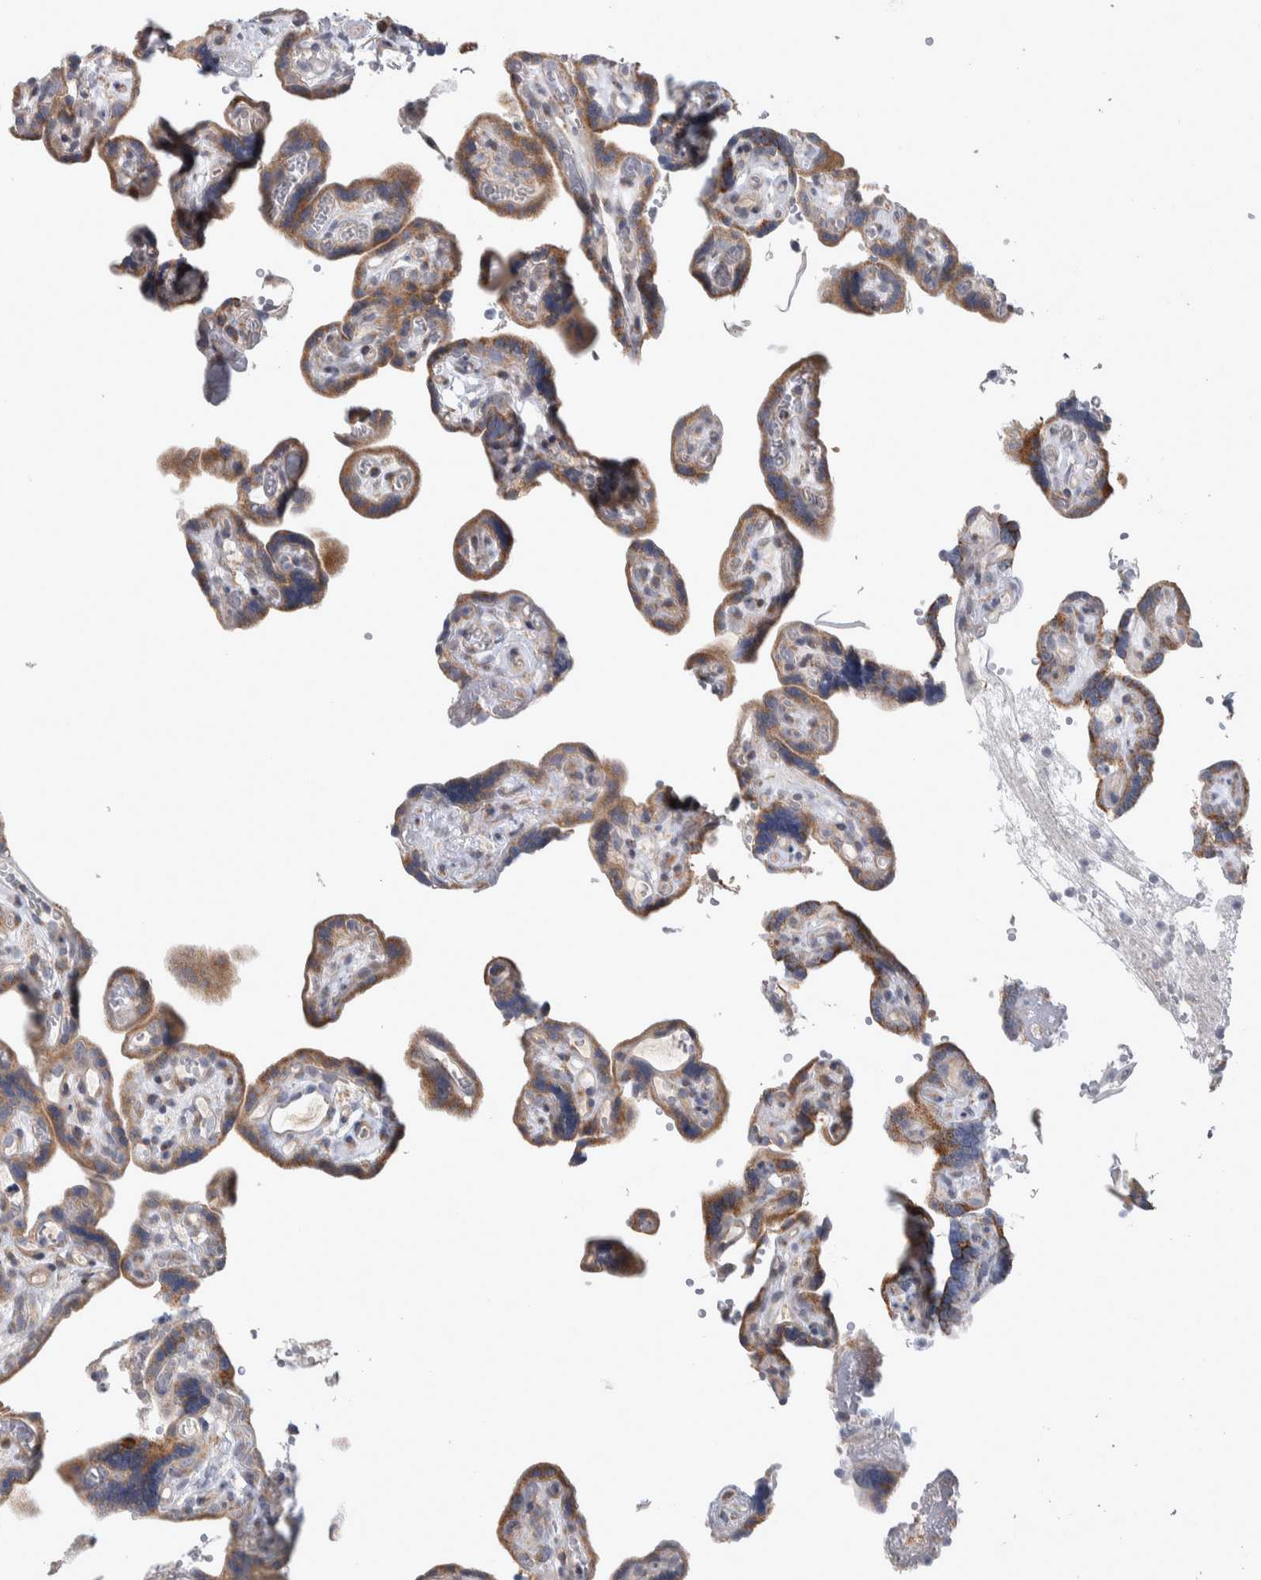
{"staining": {"intensity": "moderate", "quantity": ">75%", "location": "cytoplasmic/membranous"}, "tissue": "placenta", "cell_type": "Decidual cells", "image_type": "normal", "snomed": [{"axis": "morphology", "description": "Normal tissue, NOS"}, {"axis": "topography", "description": "Placenta"}], "caption": "This histopathology image reveals unremarkable placenta stained with immunohistochemistry to label a protein in brown. The cytoplasmic/membranous of decidual cells show moderate positivity for the protein. Nuclei are counter-stained blue.", "gene": "SCO1", "patient": {"sex": "female", "age": 30}}